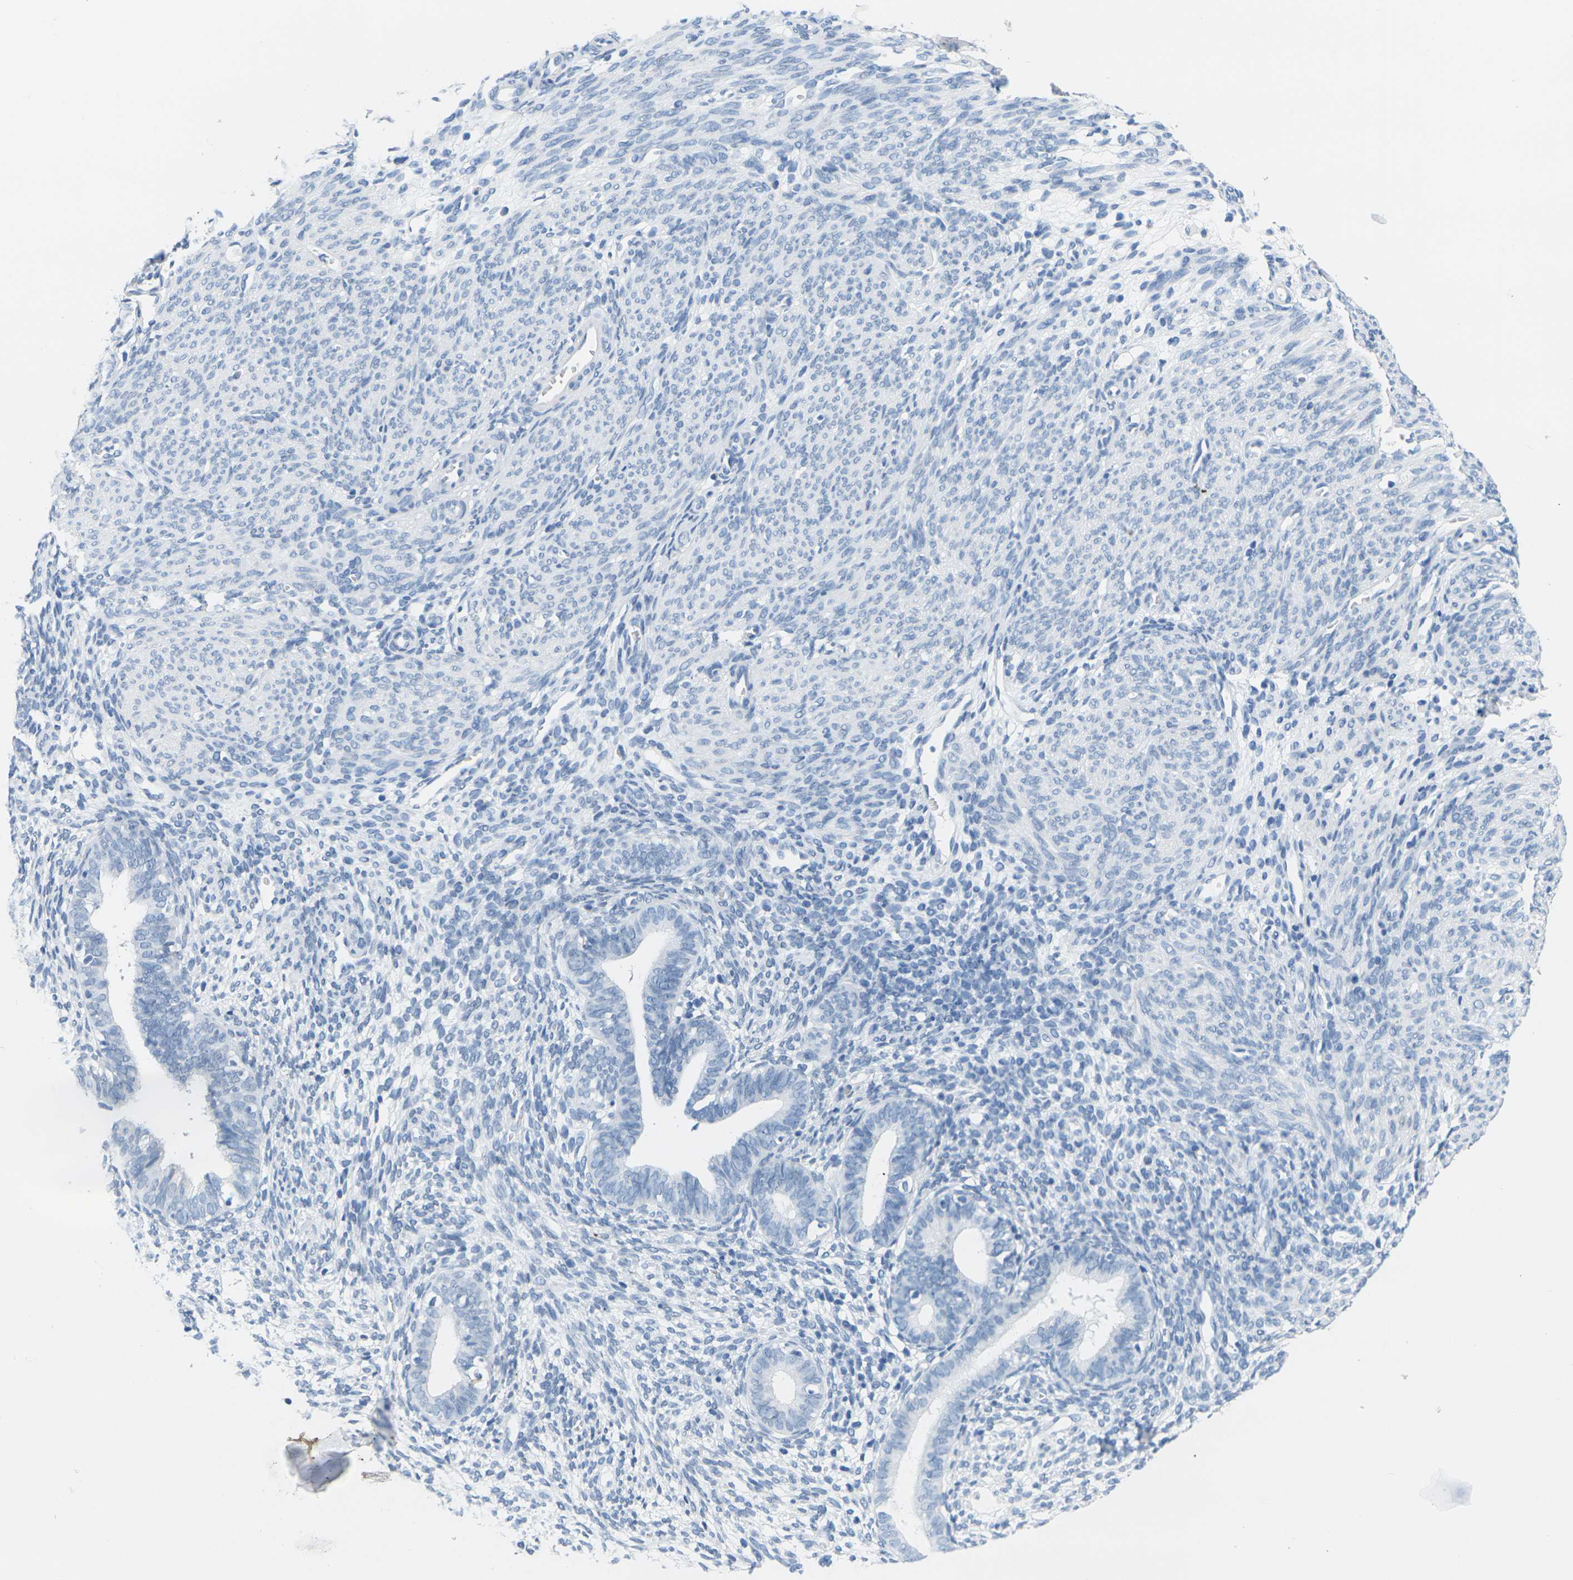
{"staining": {"intensity": "negative", "quantity": "none", "location": "none"}, "tissue": "endometrium", "cell_type": "Cells in endometrial stroma", "image_type": "normal", "snomed": [{"axis": "morphology", "description": "Normal tissue, NOS"}, {"axis": "morphology", "description": "Adenocarcinoma, NOS"}, {"axis": "topography", "description": "Endometrium"}, {"axis": "topography", "description": "Ovary"}], "caption": "High power microscopy histopathology image of an IHC micrograph of benign endometrium, revealing no significant positivity in cells in endometrial stroma. (DAB immunohistochemistry (IHC) visualized using brightfield microscopy, high magnification).", "gene": "CTAG1A", "patient": {"sex": "female", "age": 68}}